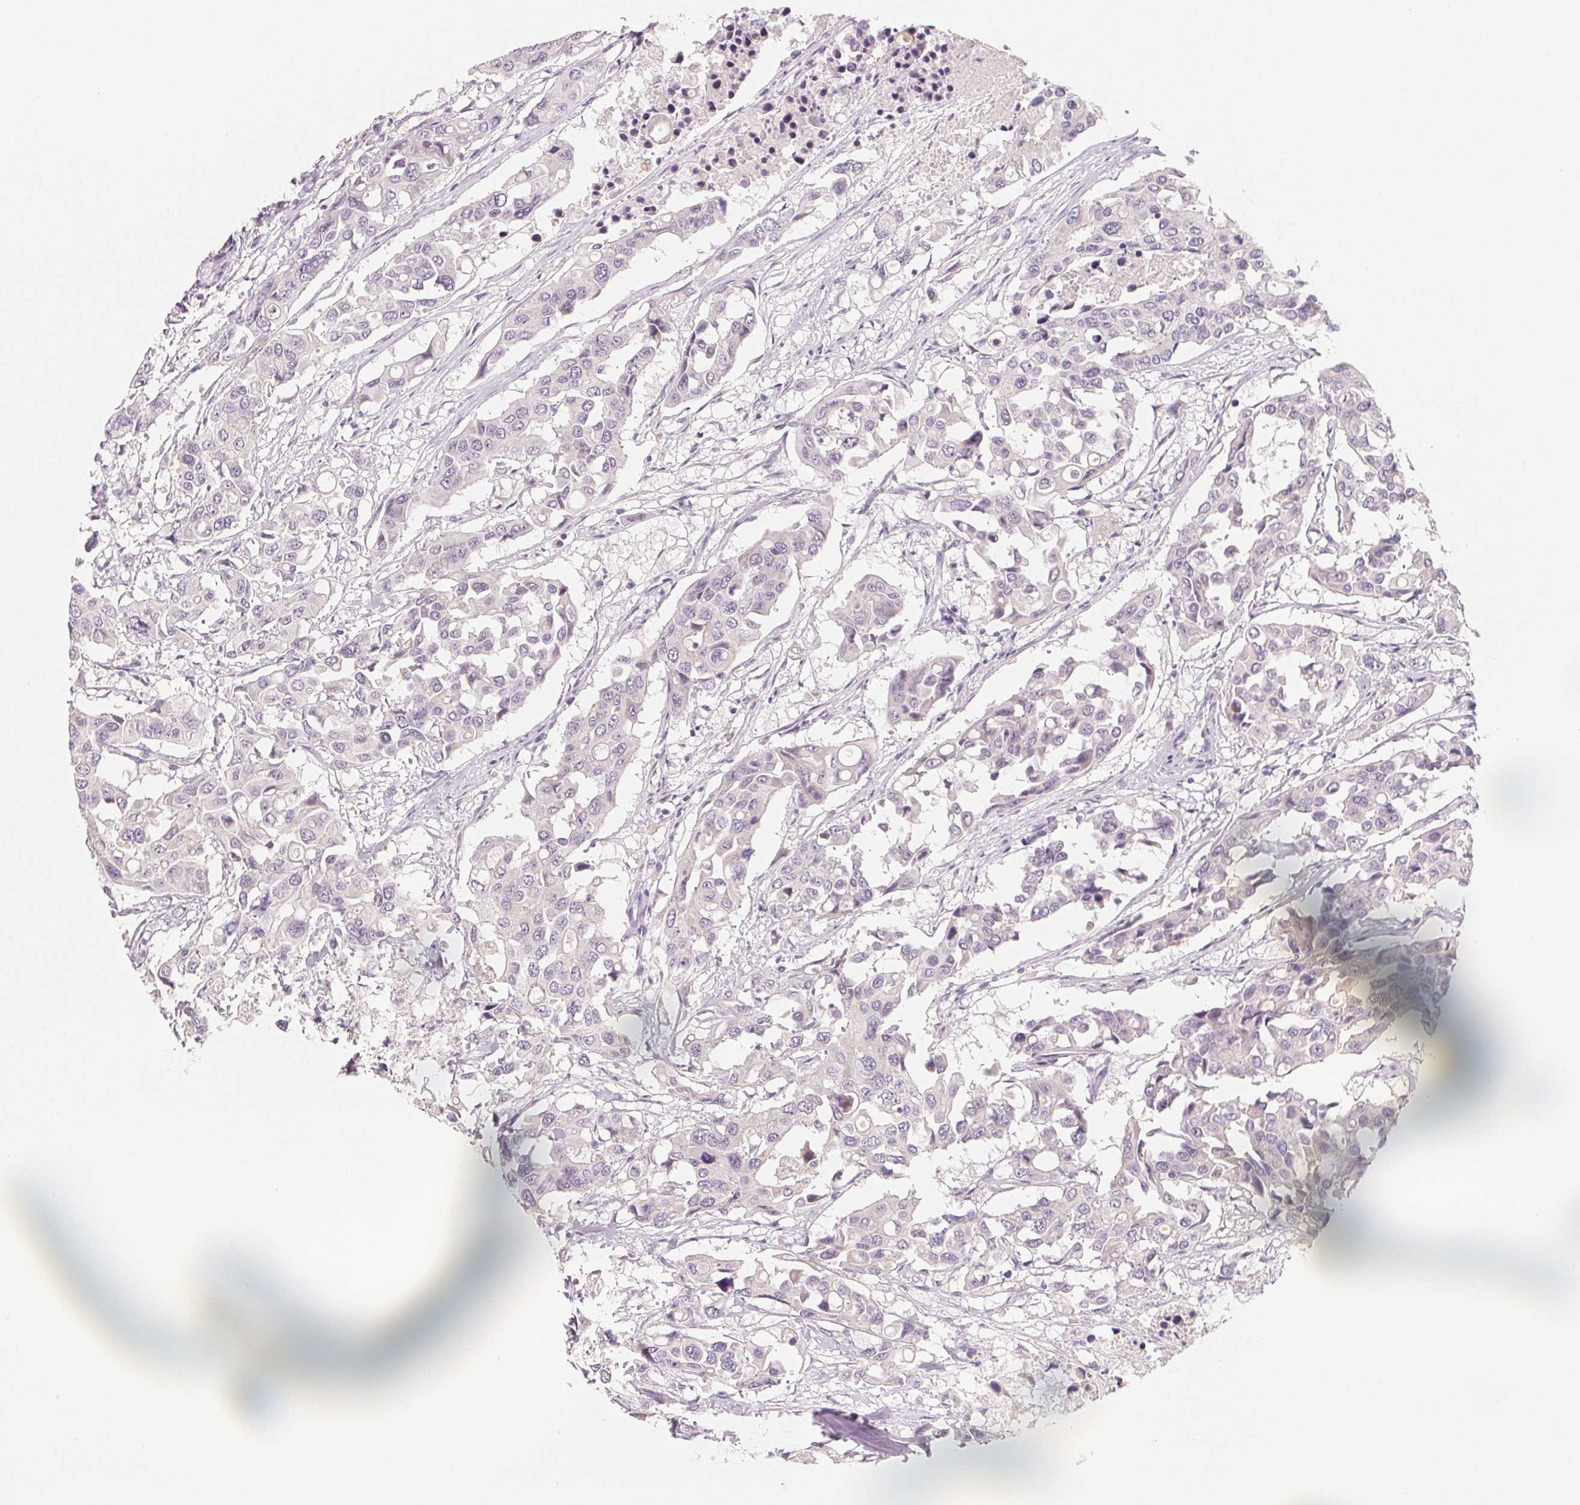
{"staining": {"intensity": "negative", "quantity": "none", "location": "none"}, "tissue": "colorectal cancer", "cell_type": "Tumor cells", "image_type": "cancer", "snomed": [{"axis": "morphology", "description": "Adenocarcinoma, NOS"}, {"axis": "topography", "description": "Colon"}], "caption": "Immunohistochemical staining of human colorectal adenocarcinoma demonstrates no significant staining in tumor cells. The staining was performed using DAB to visualize the protein expression in brown, while the nuclei were stained in blue with hematoxylin (Magnification: 20x).", "gene": "ANKRD31", "patient": {"sex": "male", "age": 77}}